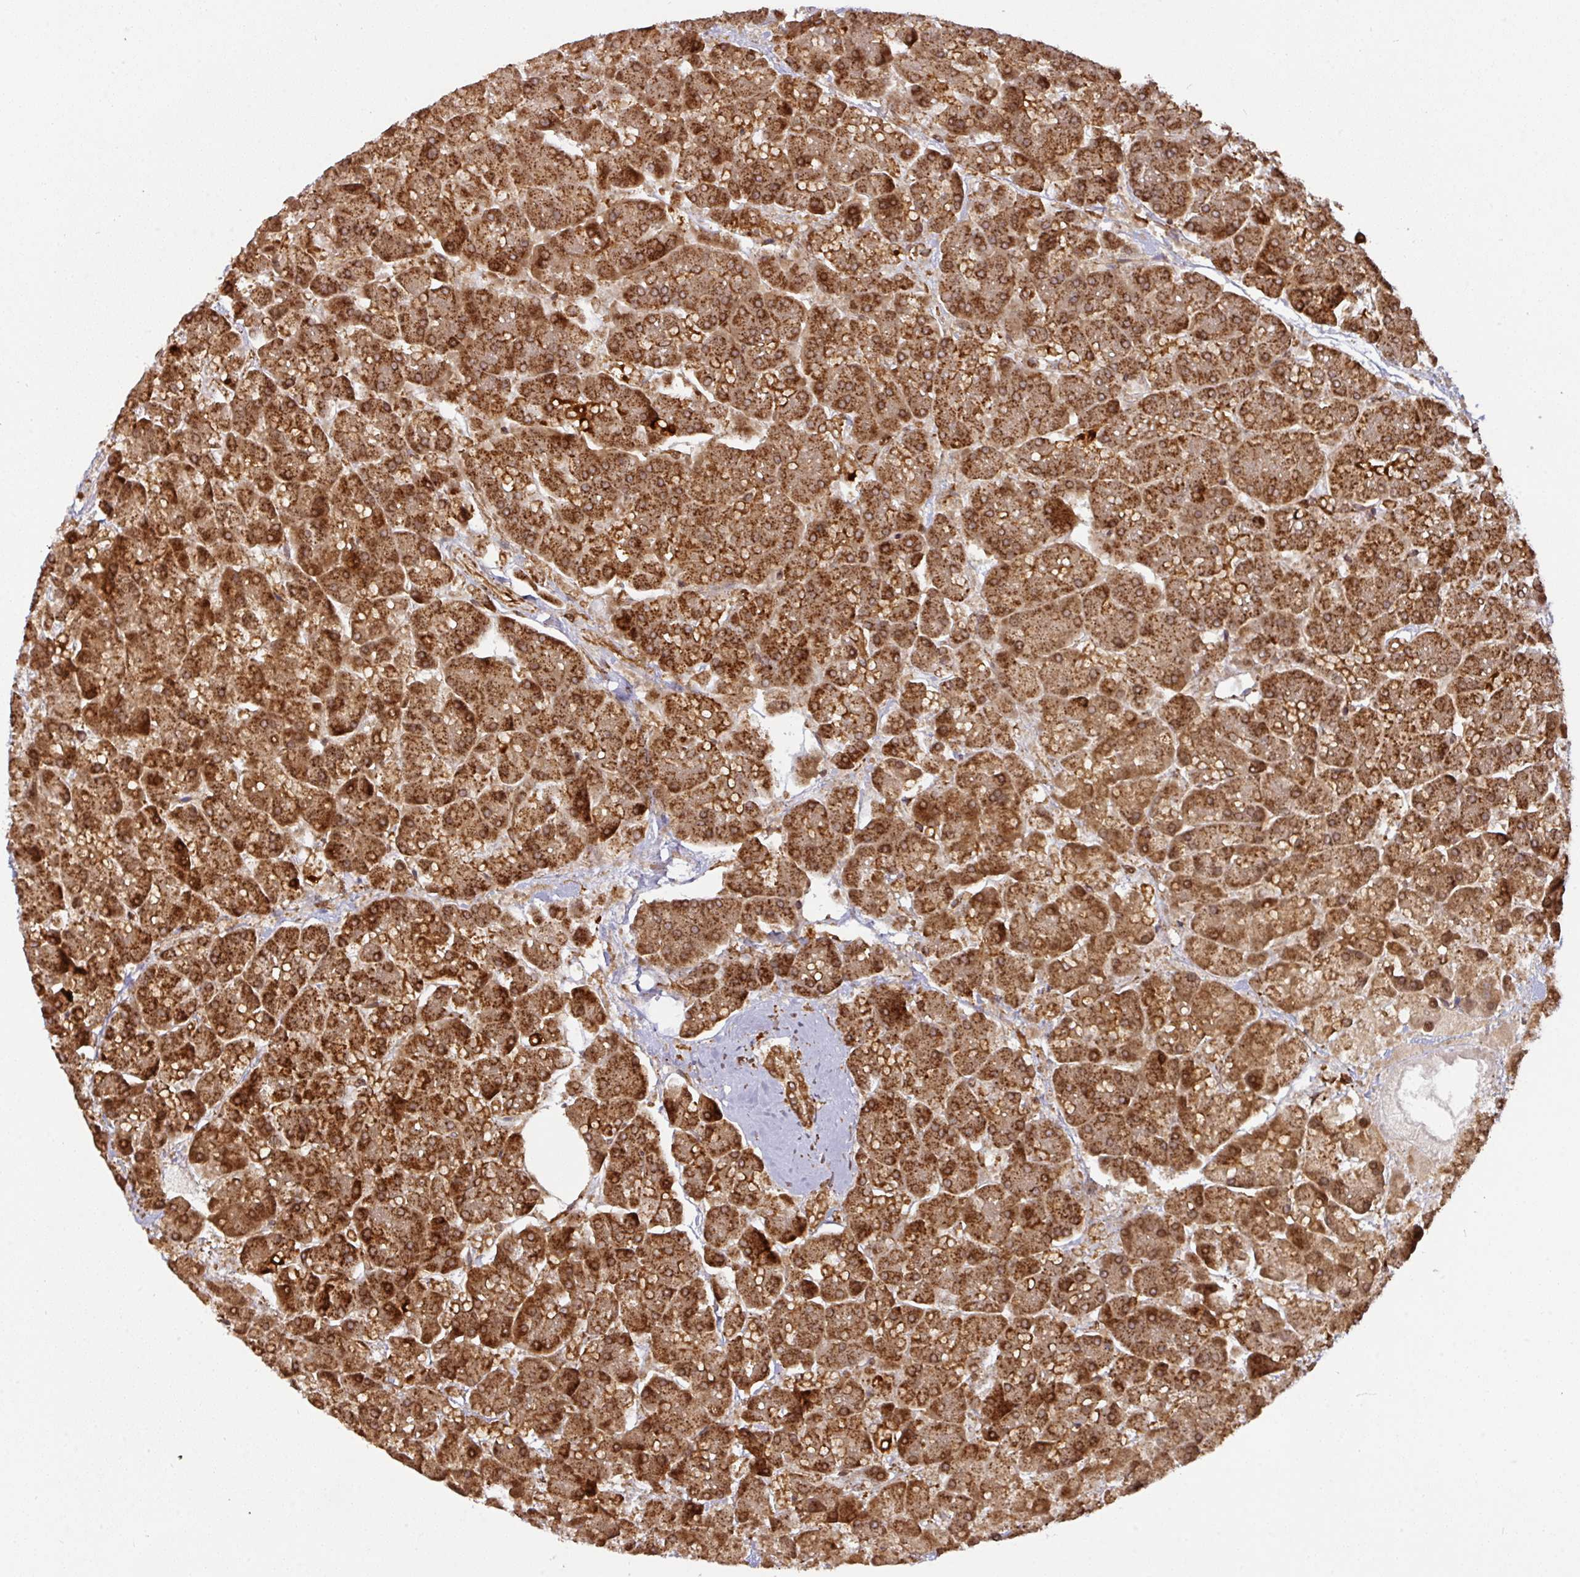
{"staining": {"intensity": "strong", "quantity": ">75%", "location": "cytoplasmic/membranous"}, "tissue": "pancreas", "cell_type": "Exocrine glandular cells", "image_type": "normal", "snomed": [{"axis": "morphology", "description": "Normal tissue, NOS"}, {"axis": "topography", "description": "Pancreas"}, {"axis": "topography", "description": "Peripheral nerve tissue"}], "caption": "Human pancreas stained with a brown dye shows strong cytoplasmic/membranous positive staining in about >75% of exocrine glandular cells.", "gene": "TRAP1", "patient": {"sex": "male", "age": 54}}